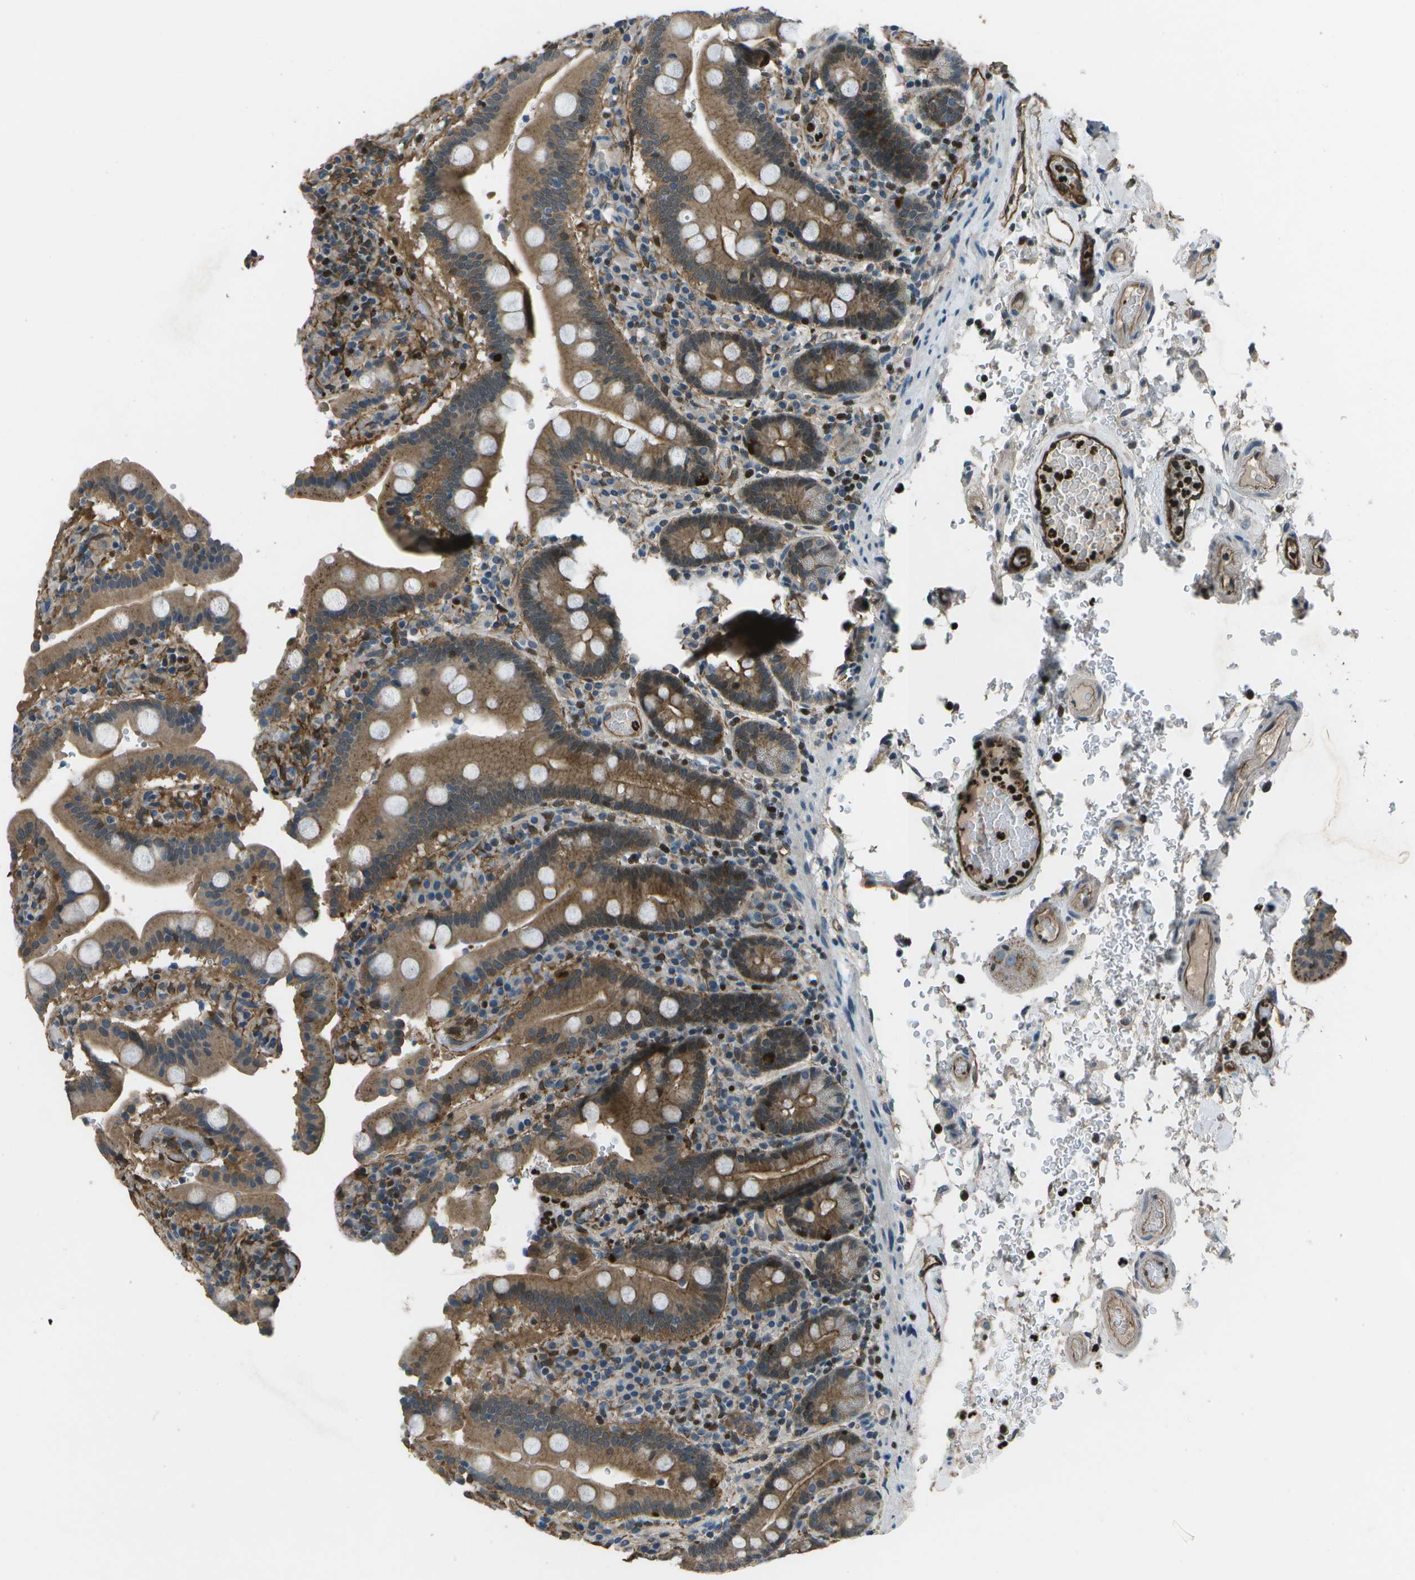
{"staining": {"intensity": "moderate", "quantity": ">75%", "location": "cytoplasmic/membranous"}, "tissue": "duodenum", "cell_type": "Glandular cells", "image_type": "normal", "snomed": [{"axis": "morphology", "description": "Normal tissue, NOS"}, {"axis": "topography", "description": "Small intestine, NOS"}], "caption": "Protein staining reveals moderate cytoplasmic/membranous staining in about >75% of glandular cells in benign duodenum.", "gene": "PDLIM1", "patient": {"sex": "female", "age": 71}}